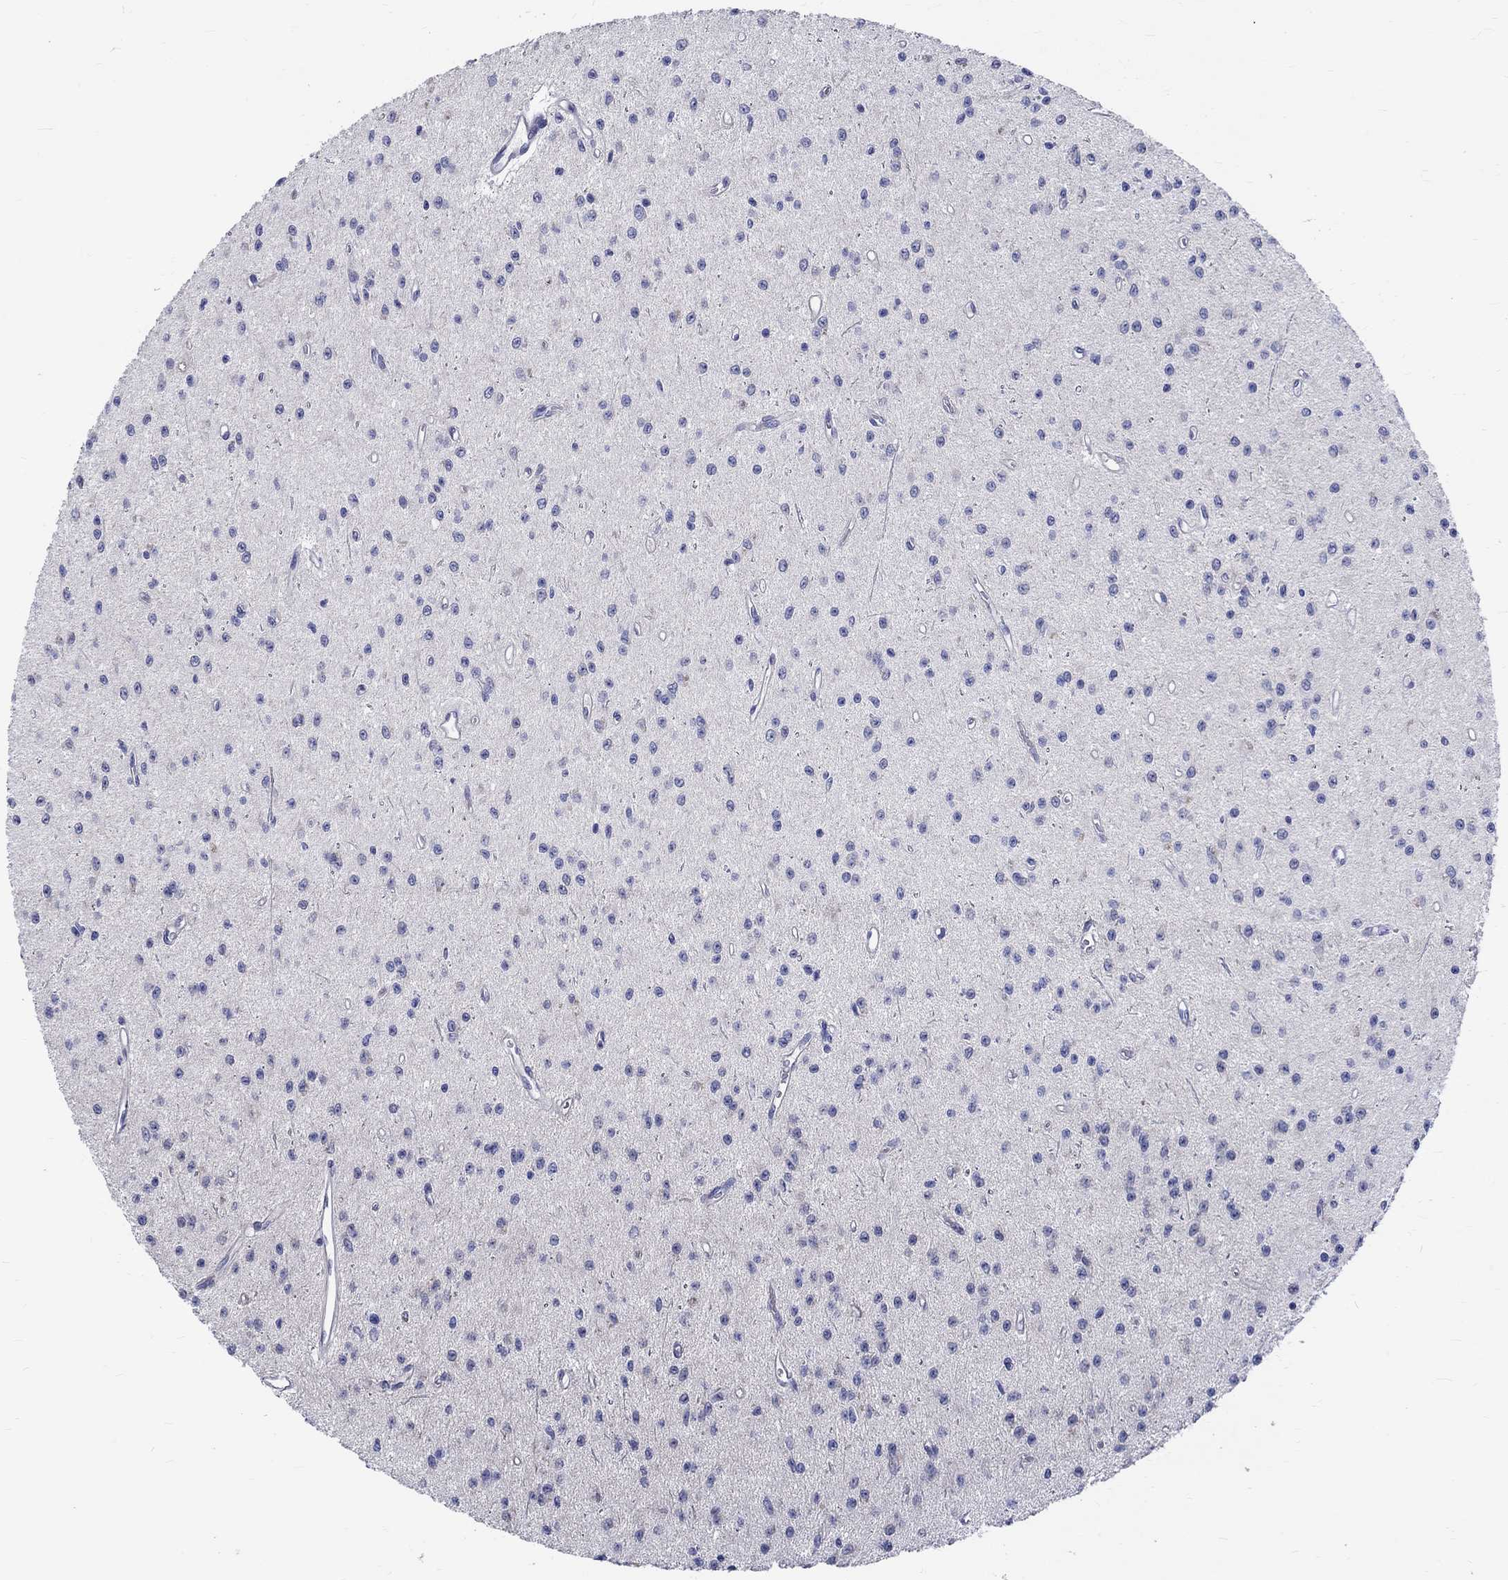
{"staining": {"intensity": "negative", "quantity": "none", "location": "none"}, "tissue": "glioma", "cell_type": "Tumor cells", "image_type": "cancer", "snomed": [{"axis": "morphology", "description": "Glioma, malignant, Low grade"}, {"axis": "topography", "description": "Brain"}], "caption": "Micrograph shows no protein staining in tumor cells of glioma tissue. The staining was performed using DAB to visualize the protein expression in brown, while the nuclei were stained in blue with hematoxylin (Magnification: 20x).", "gene": "SH2D7", "patient": {"sex": "female", "age": 45}}